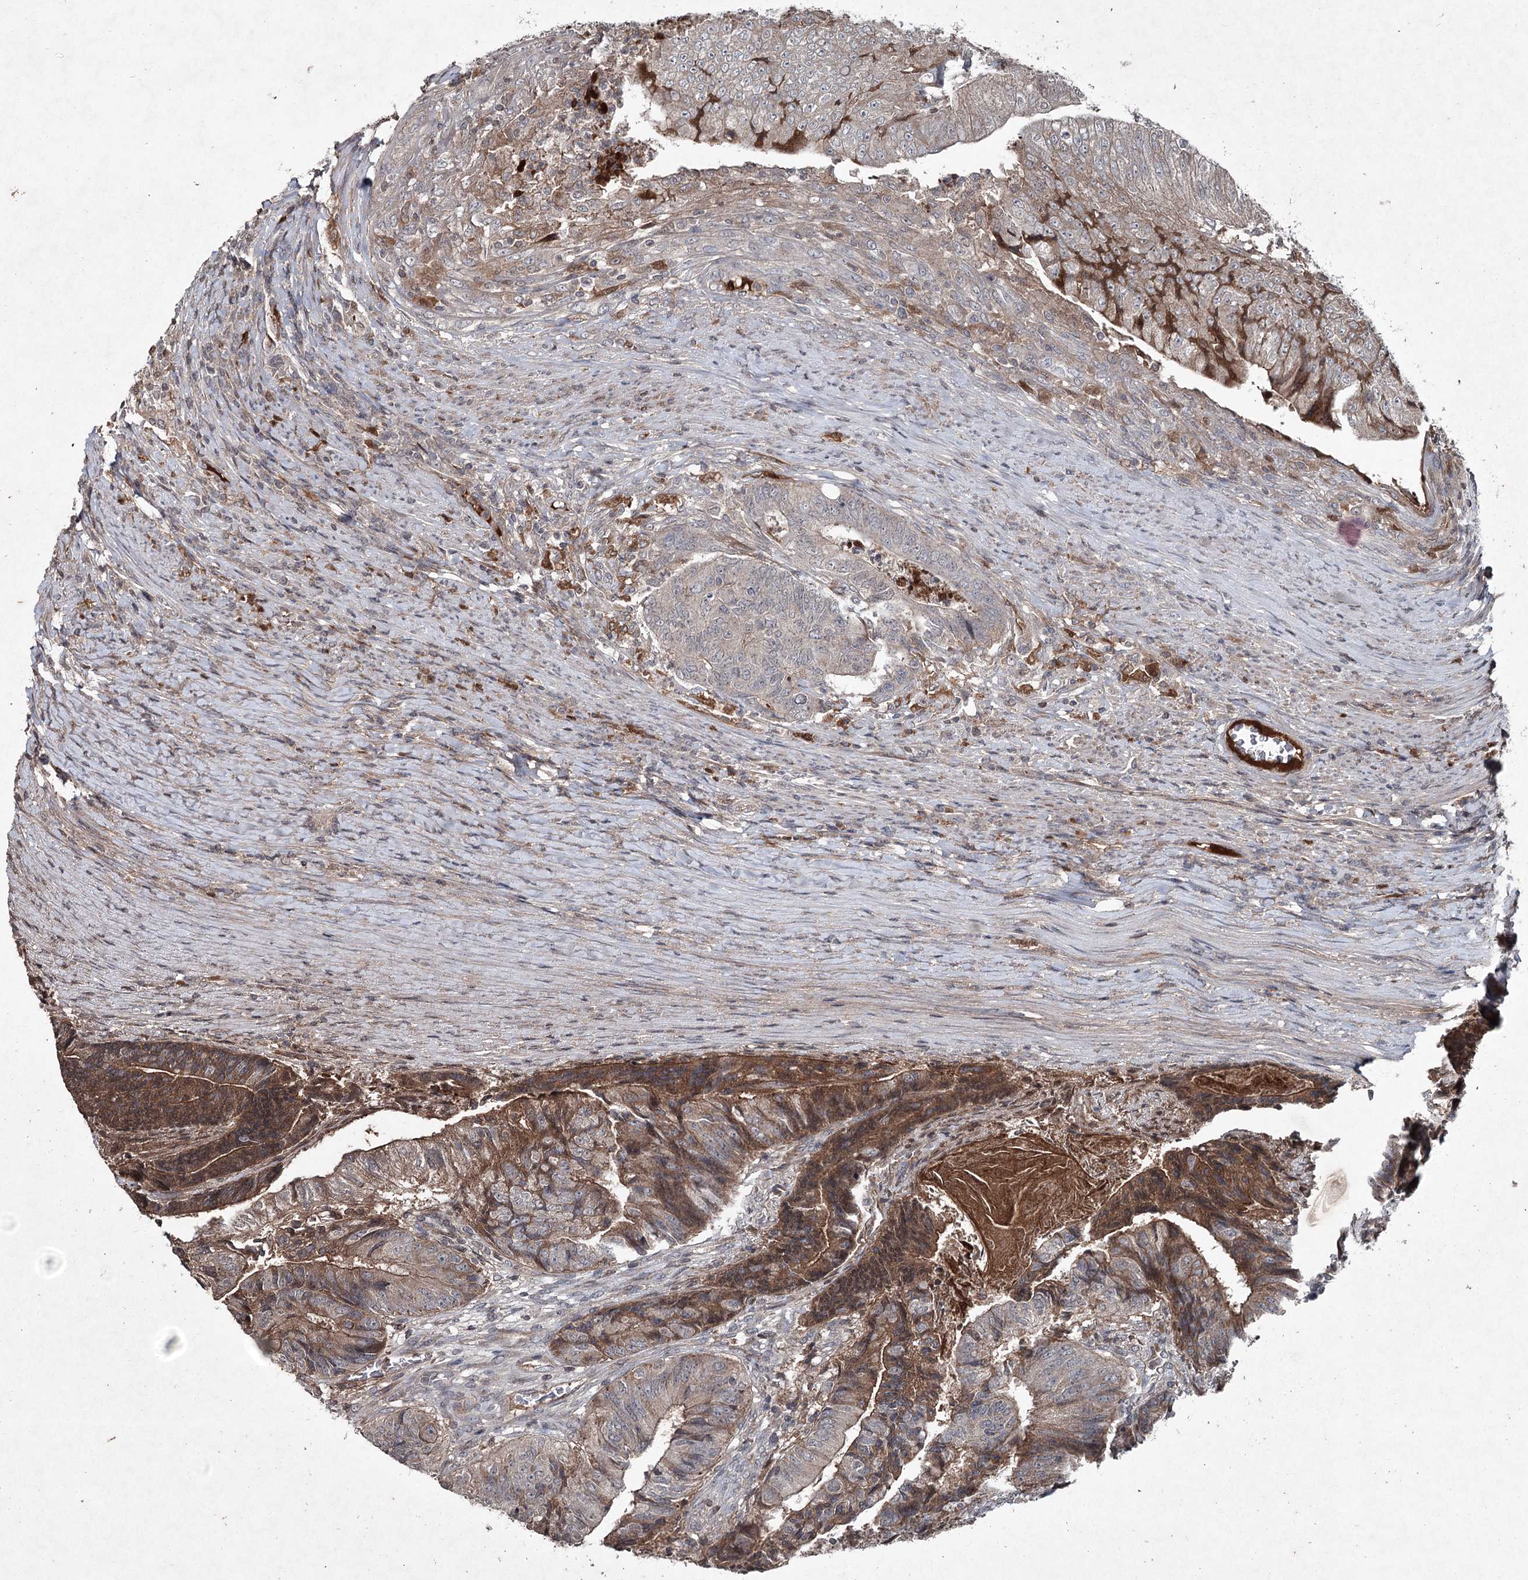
{"staining": {"intensity": "moderate", "quantity": "<25%", "location": "cytoplasmic/membranous"}, "tissue": "colorectal cancer", "cell_type": "Tumor cells", "image_type": "cancer", "snomed": [{"axis": "morphology", "description": "Adenocarcinoma, NOS"}, {"axis": "topography", "description": "Colon"}], "caption": "Adenocarcinoma (colorectal) stained with DAB (3,3'-diaminobenzidine) immunohistochemistry demonstrates low levels of moderate cytoplasmic/membranous positivity in about <25% of tumor cells.", "gene": "PGLYRP2", "patient": {"sex": "female", "age": 67}}